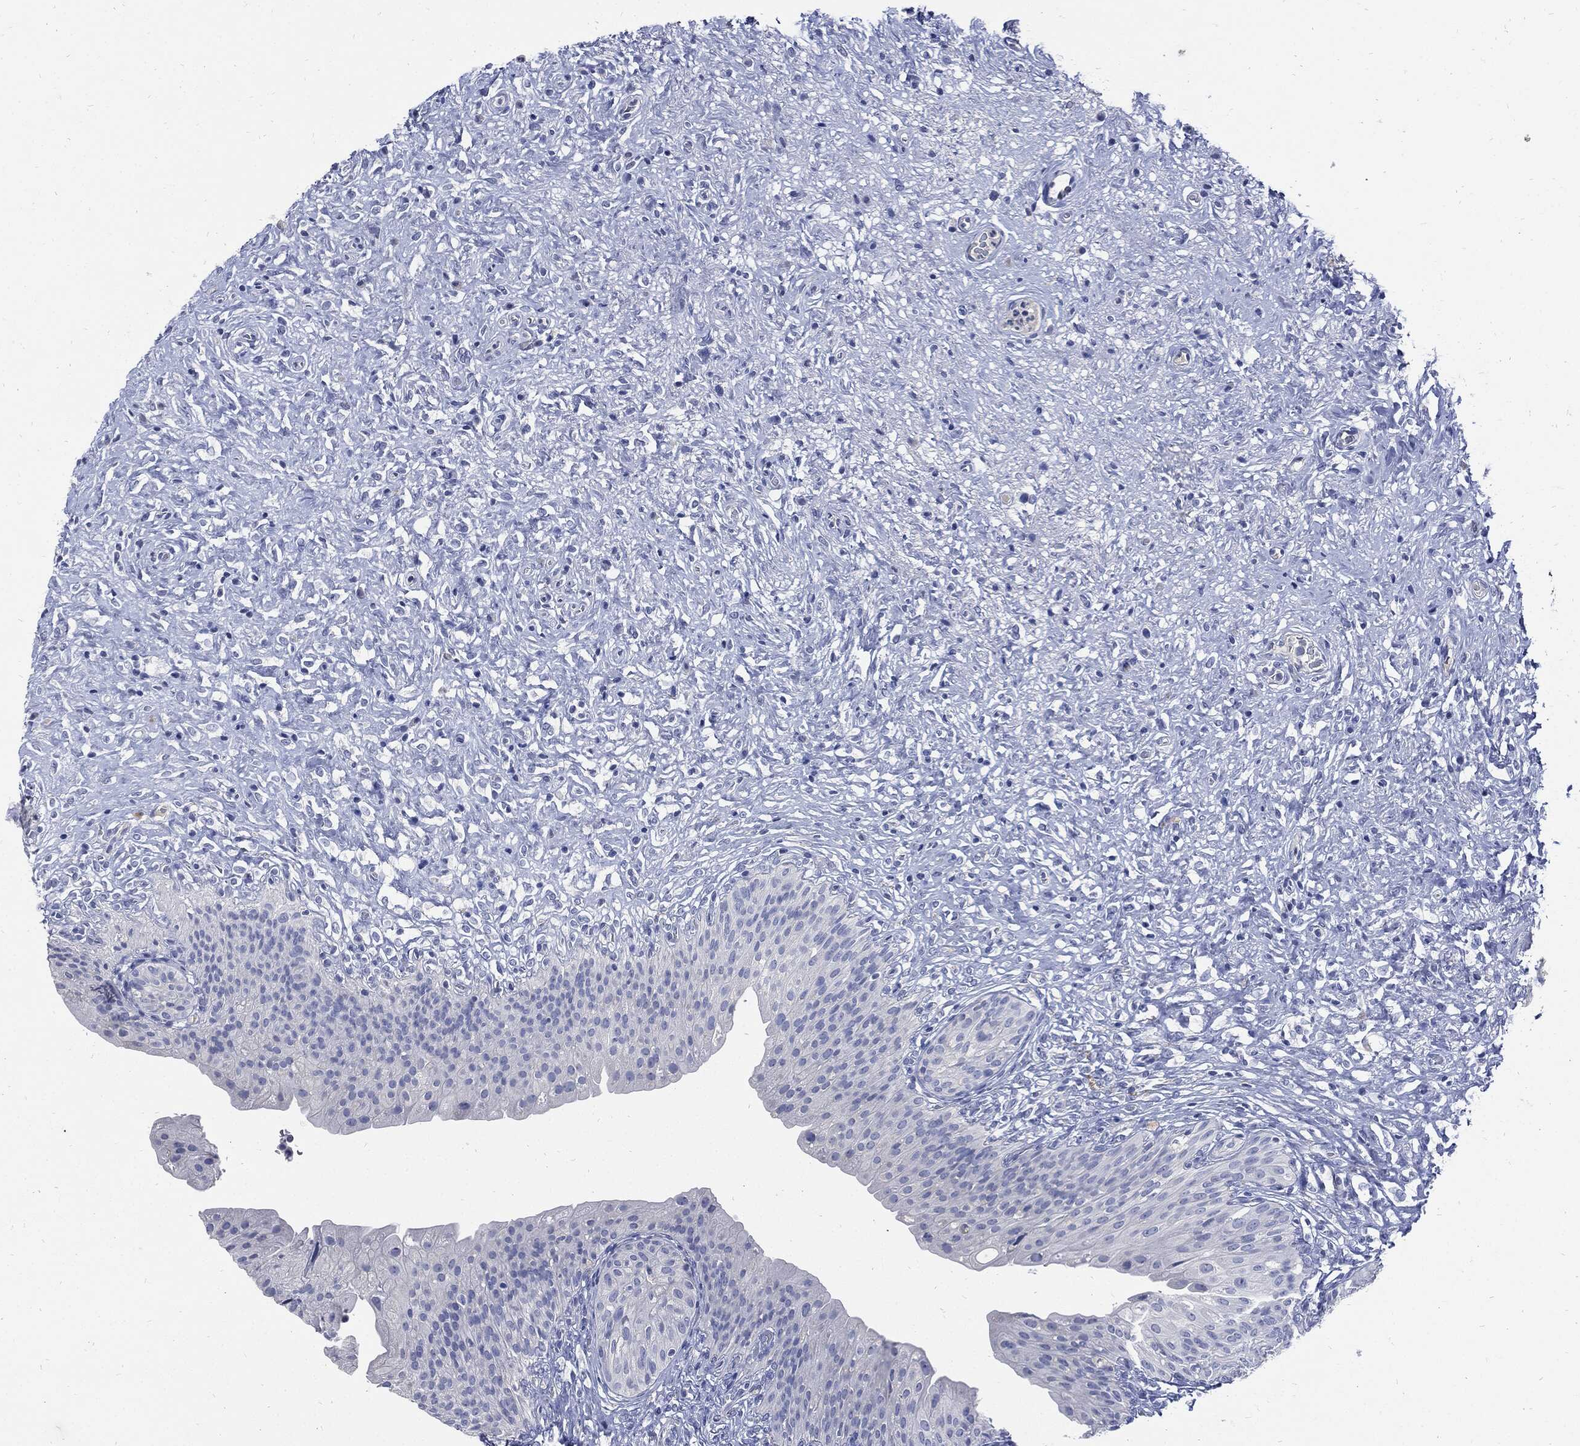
{"staining": {"intensity": "negative", "quantity": "none", "location": "none"}, "tissue": "urinary bladder", "cell_type": "Urothelial cells", "image_type": "normal", "snomed": [{"axis": "morphology", "description": "Normal tissue, NOS"}, {"axis": "topography", "description": "Urinary bladder"}], "caption": "There is no significant positivity in urothelial cells of urinary bladder.", "gene": "CPE", "patient": {"sex": "male", "age": 46}}